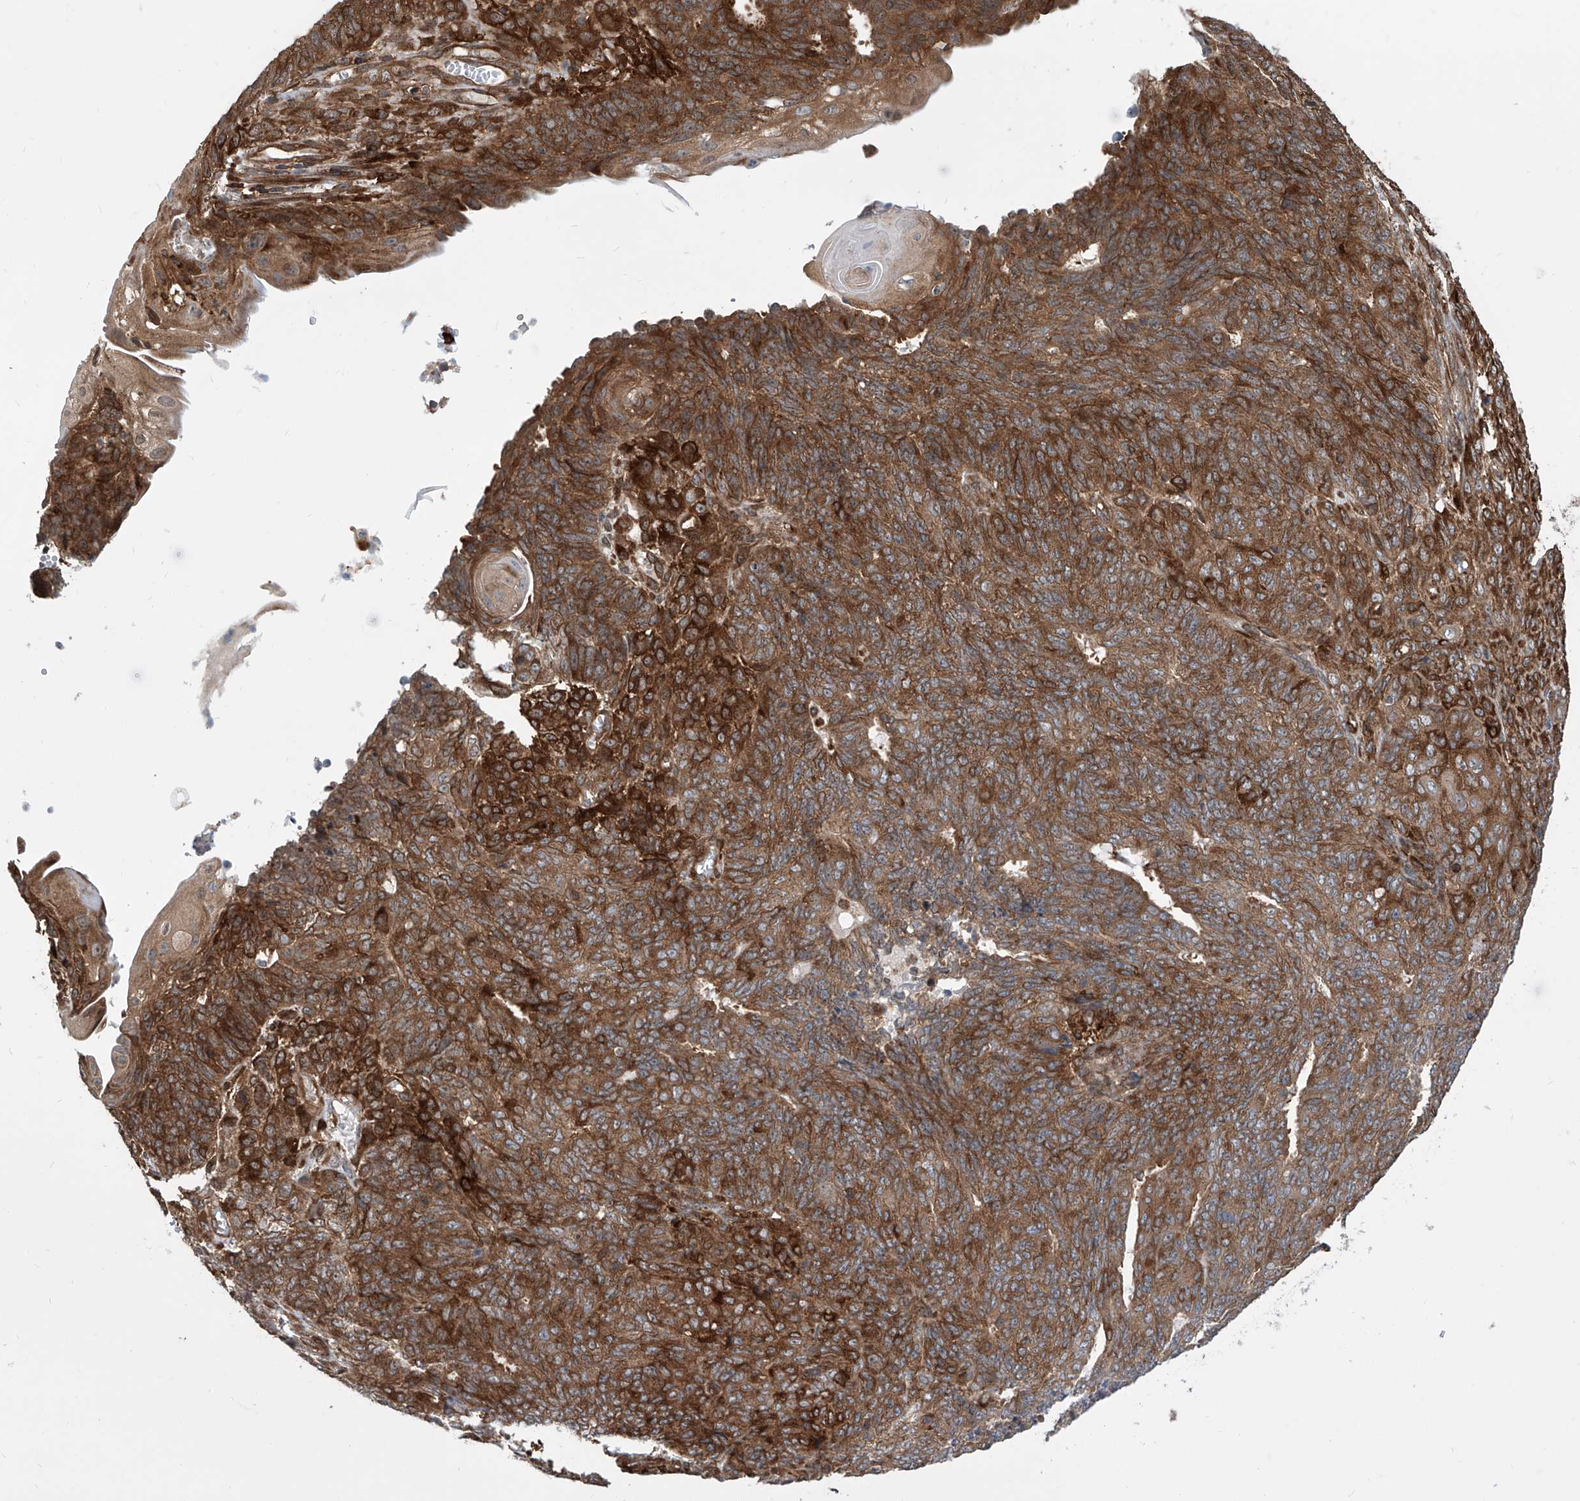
{"staining": {"intensity": "strong", "quantity": ">75%", "location": "cytoplasmic/membranous"}, "tissue": "endometrial cancer", "cell_type": "Tumor cells", "image_type": "cancer", "snomed": [{"axis": "morphology", "description": "Adenocarcinoma, NOS"}, {"axis": "topography", "description": "Endometrium"}], "caption": "Protein expression analysis of human endometrial cancer (adenocarcinoma) reveals strong cytoplasmic/membranous expression in approximately >75% of tumor cells.", "gene": "MAGED2", "patient": {"sex": "female", "age": 32}}